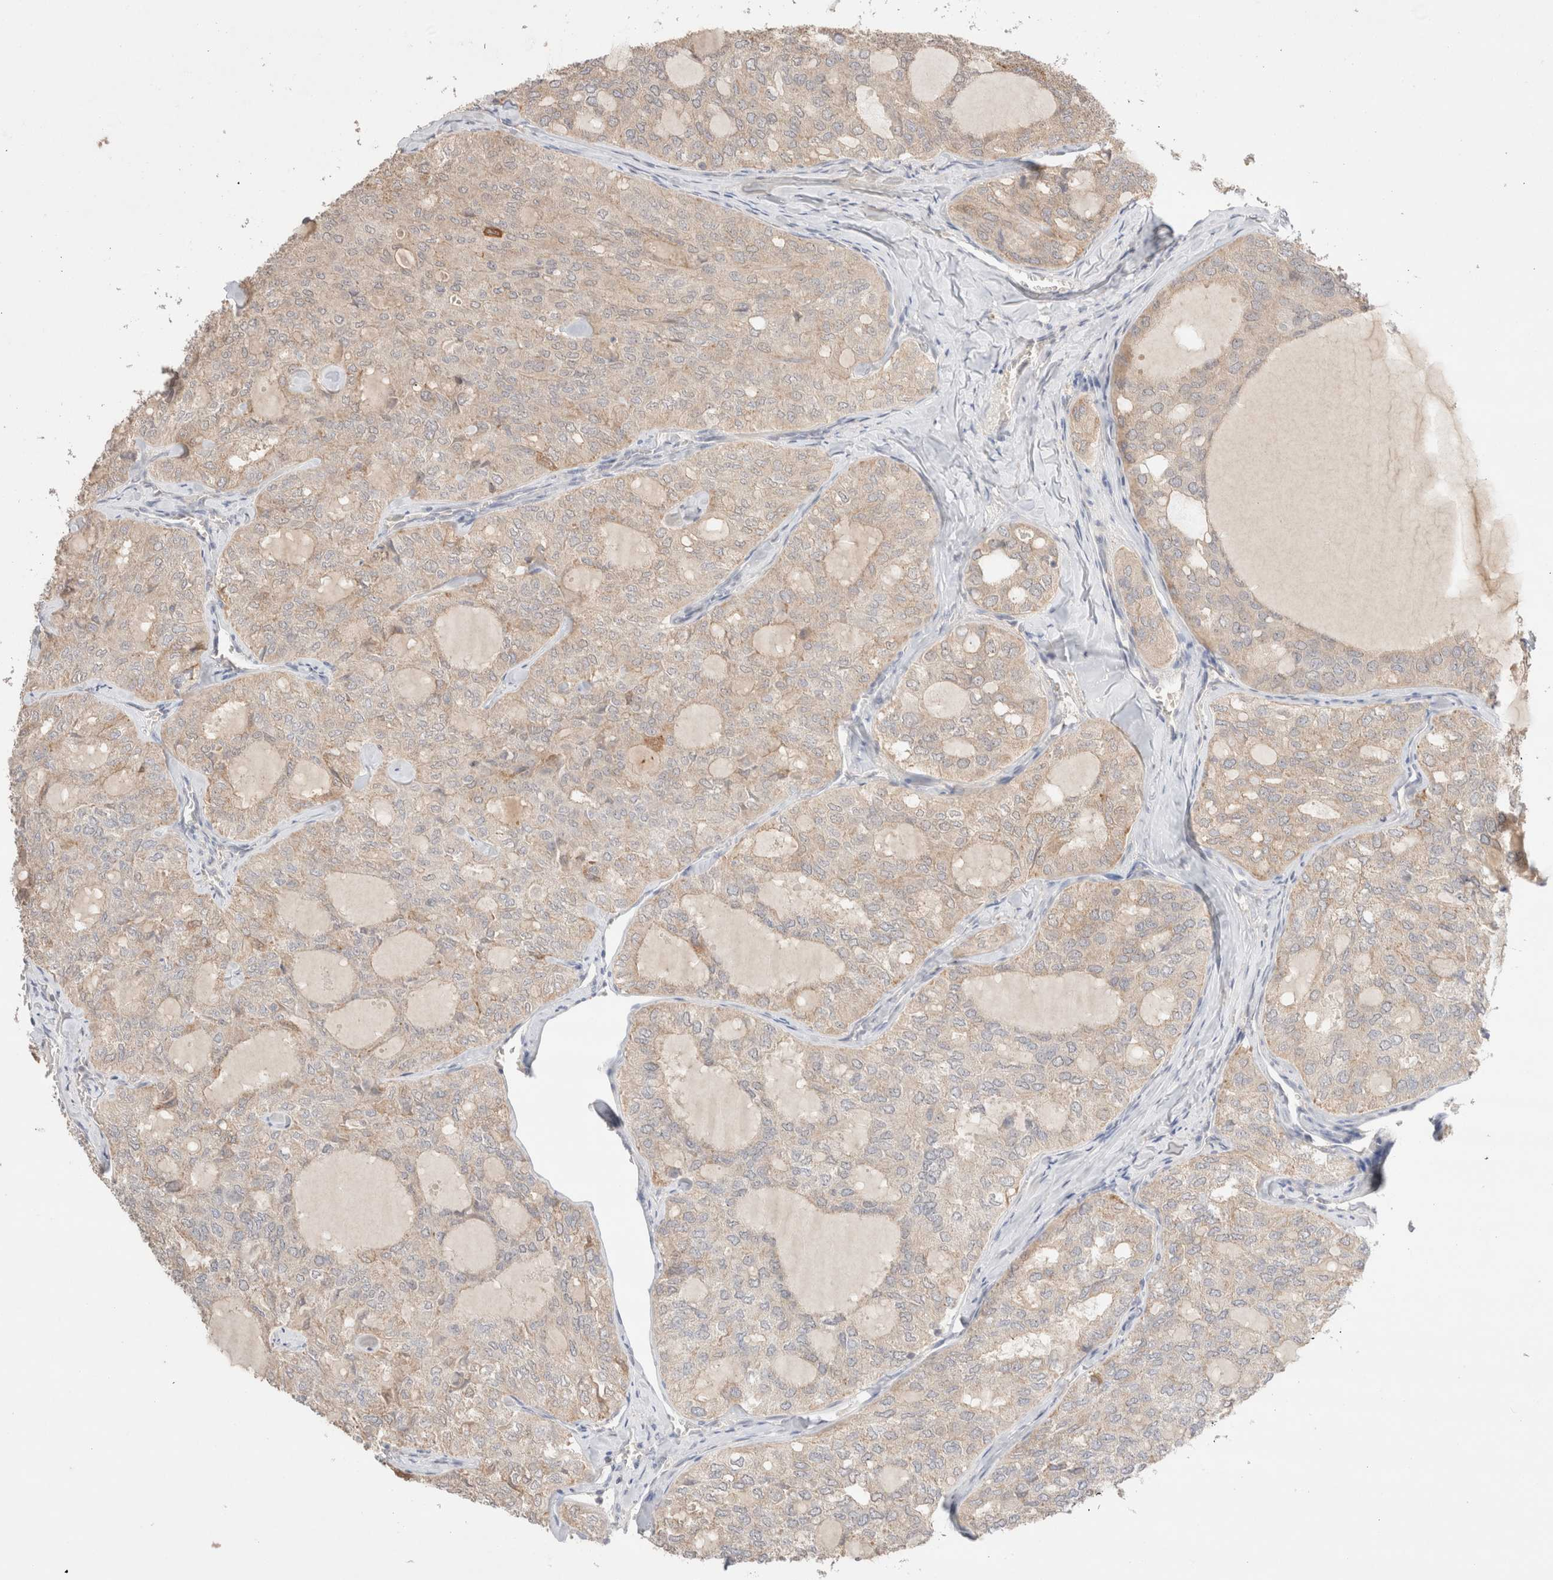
{"staining": {"intensity": "weak", "quantity": ">75%", "location": "cytoplasmic/membranous"}, "tissue": "thyroid cancer", "cell_type": "Tumor cells", "image_type": "cancer", "snomed": [{"axis": "morphology", "description": "Follicular adenoma carcinoma, NOS"}, {"axis": "topography", "description": "Thyroid gland"}], "caption": "The photomicrograph shows a brown stain indicating the presence of a protein in the cytoplasmic/membranous of tumor cells in thyroid follicular adenoma carcinoma.", "gene": "TRIM41", "patient": {"sex": "male", "age": 75}}